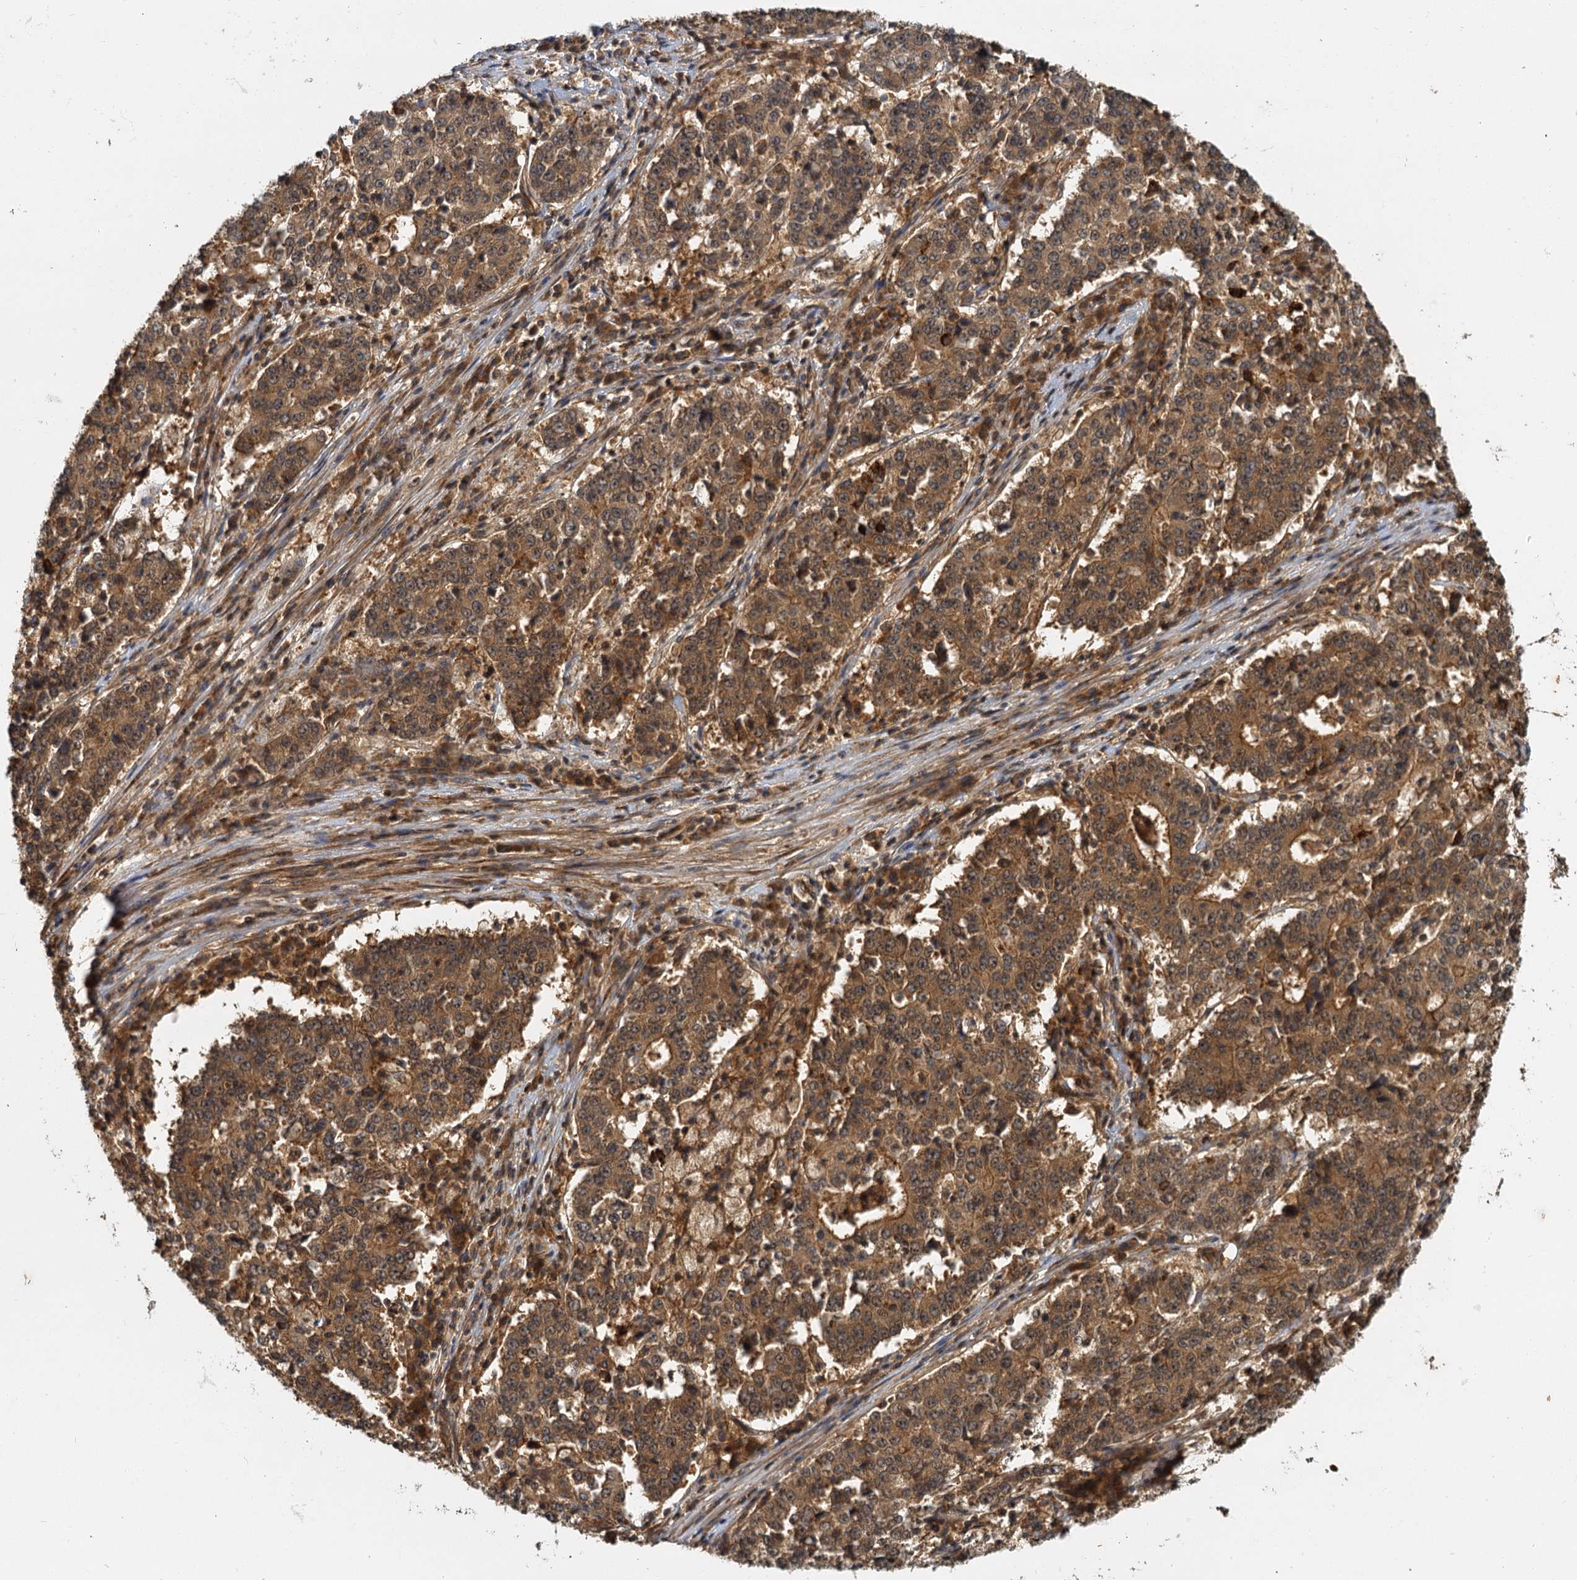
{"staining": {"intensity": "moderate", "quantity": ">75%", "location": "cytoplasmic/membranous,nuclear"}, "tissue": "stomach cancer", "cell_type": "Tumor cells", "image_type": "cancer", "snomed": [{"axis": "morphology", "description": "Adenocarcinoma, NOS"}, {"axis": "topography", "description": "Stomach"}], "caption": "This histopathology image demonstrates immunohistochemistry (IHC) staining of human stomach adenocarcinoma, with medium moderate cytoplasmic/membranous and nuclear expression in approximately >75% of tumor cells.", "gene": "ZNF549", "patient": {"sex": "male", "age": 59}}